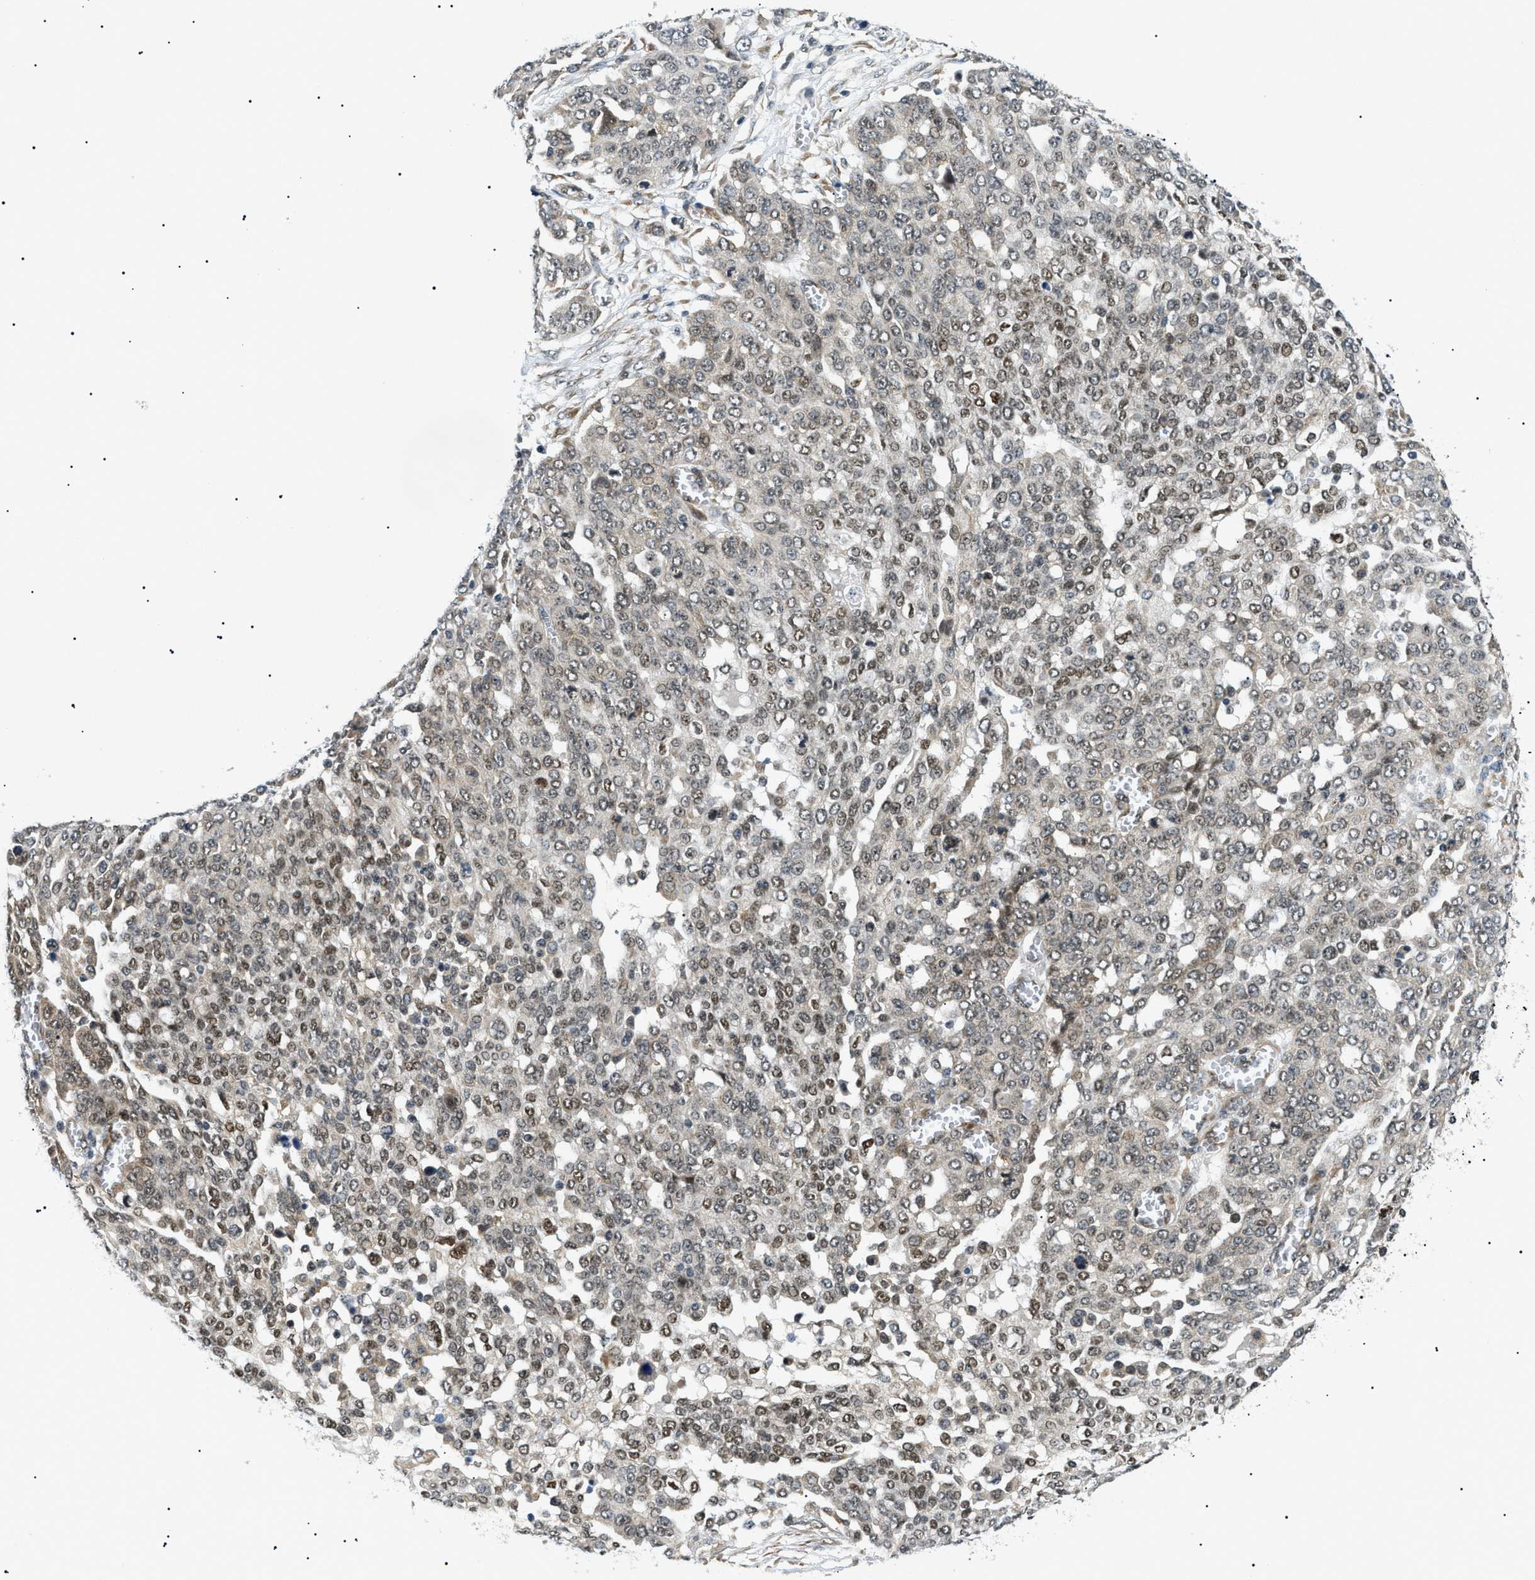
{"staining": {"intensity": "moderate", "quantity": "25%-75%", "location": "nuclear"}, "tissue": "ovarian cancer", "cell_type": "Tumor cells", "image_type": "cancer", "snomed": [{"axis": "morphology", "description": "Cystadenocarcinoma, serous, NOS"}, {"axis": "topography", "description": "Soft tissue"}, {"axis": "topography", "description": "Ovary"}], "caption": "A brown stain labels moderate nuclear expression of a protein in ovarian cancer (serous cystadenocarcinoma) tumor cells.", "gene": "CWC25", "patient": {"sex": "female", "age": 57}}